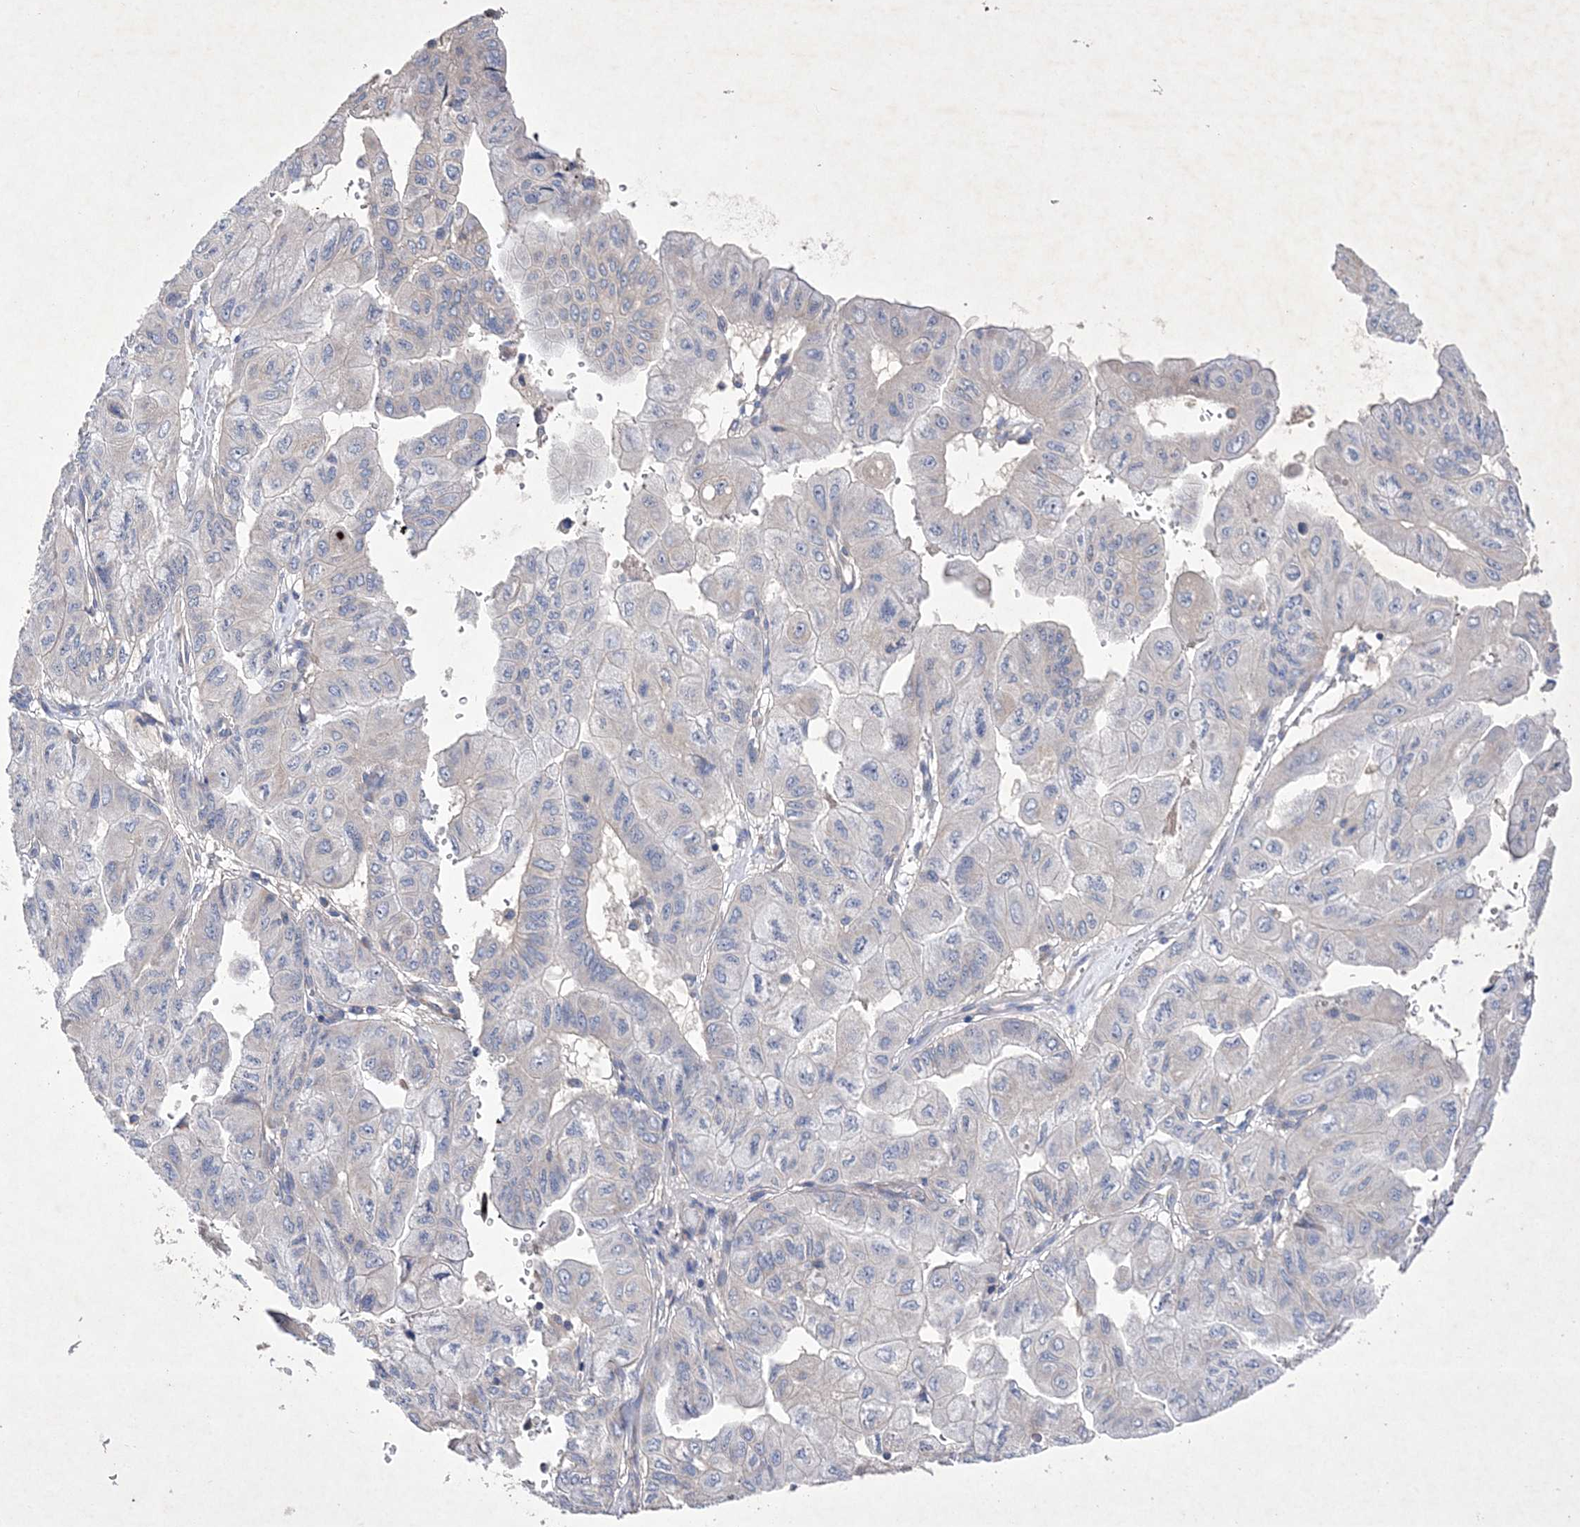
{"staining": {"intensity": "negative", "quantity": "none", "location": "none"}, "tissue": "pancreatic cancer", "cell_type": "Tumor cells", "image_type": "cancer", "snomed": [{"axis": "morphology", "description": "Adenocarcinoma, NOS"}, {"axis": "topography", "description": "Pancreas"}], "caption": "High power microscopy histopathology image of an immunohistochemistry photomicrograph of pancreatic cancer, revealing no significant staining in tumor cells. (DAB IHC, high magnification).", "gene": "METTL8", "patient": {"sex": "male", "age": 51}}